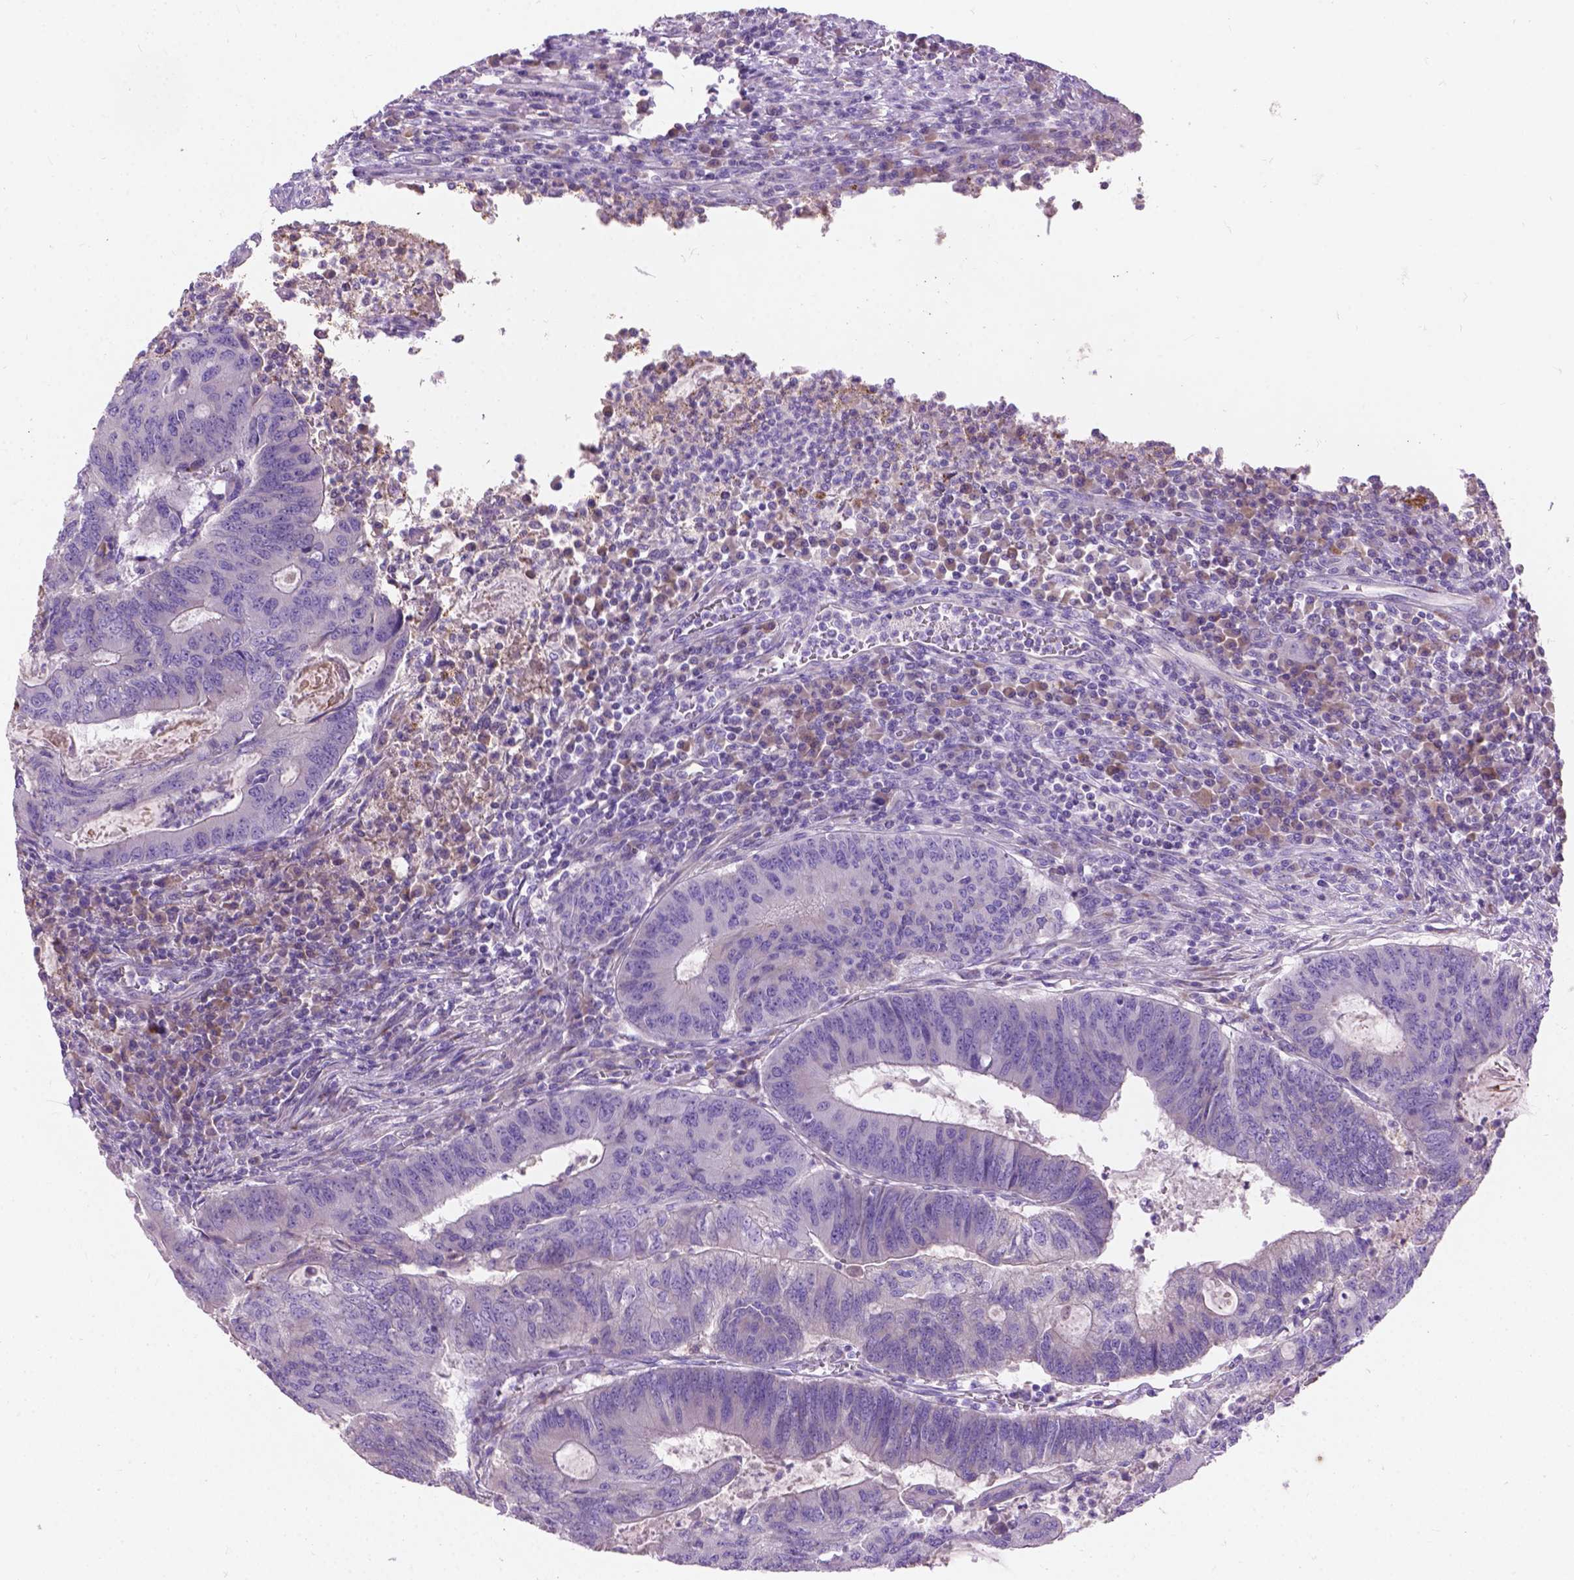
{"staining": {"intensity": "negative", "quantity": "none", "location": "none"}, "tissue": "colorectal cancer", "cell_type": "Tumor cells", "image_type": "cancer", "snomed": [{"axis": "morphology", "description": "Adenocarcinoma, NOS"}, {"axis": "topography", "description": "Colon"}], "caption": "A histopathology image of colorectal cancer stained for a protein exhibits no brown staining in tumor cells. (Stains: DAB (3,3'-diaminobenzidine) immunohistochemistry with hematoxylin counter stain, Microscopy: brightfield microscopy at high magnification).", "gene": "NOXO1", "patient": {"sex": "male", "age": 67}}